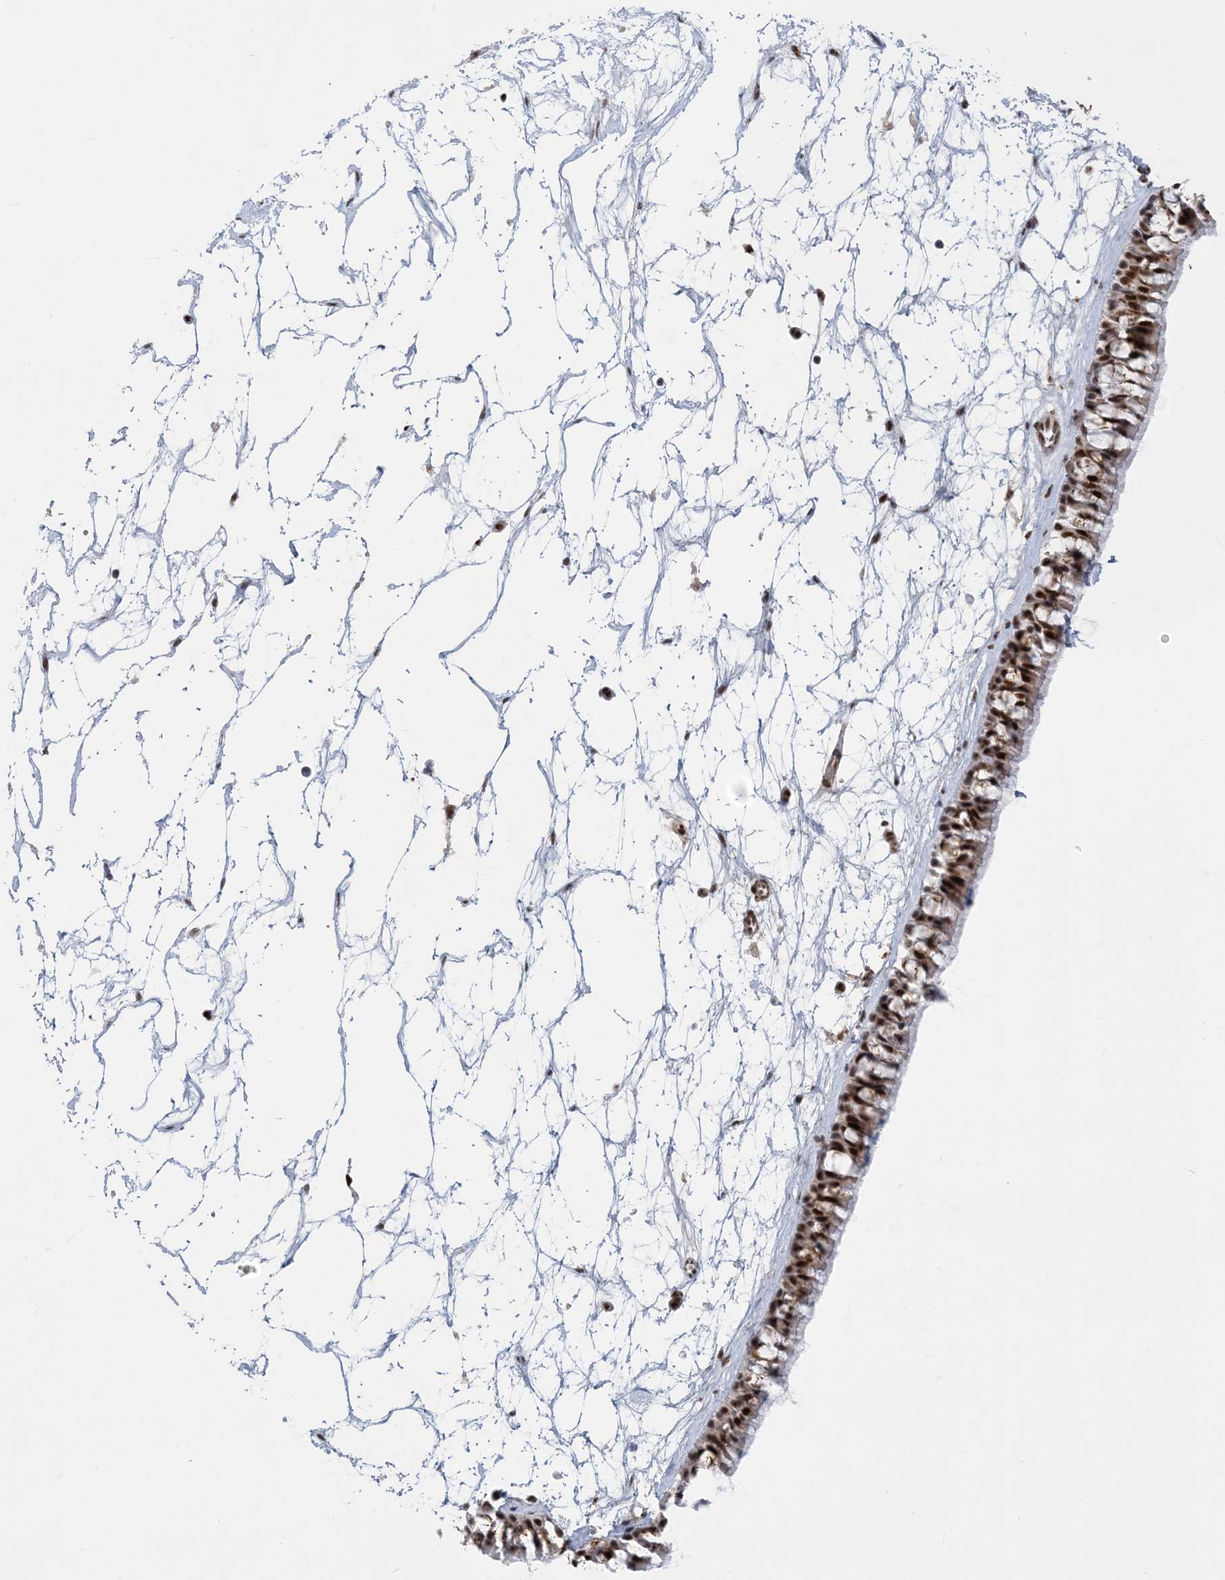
{"staining": {"intensity": "moderate", "quantity": ">75%", "location": "nuclear"}, "tissue": "nasopharynx", "cell_type": "Respiratory epithelial cells", "image_type": "normal", "snomed": [{"axis": "morphology", "description": "Normal tissue, NOS"}, {"axis": "topography", "description": "Nasopharynx"}], "caption": "Immunohistochemical staining of normal nasopharynx shows moderate nuclear protein positivity in approximately >75% of respiratory epithelial cells.", "gene": "PLRG1", "patient": {"sex": "male", "age": 64}}